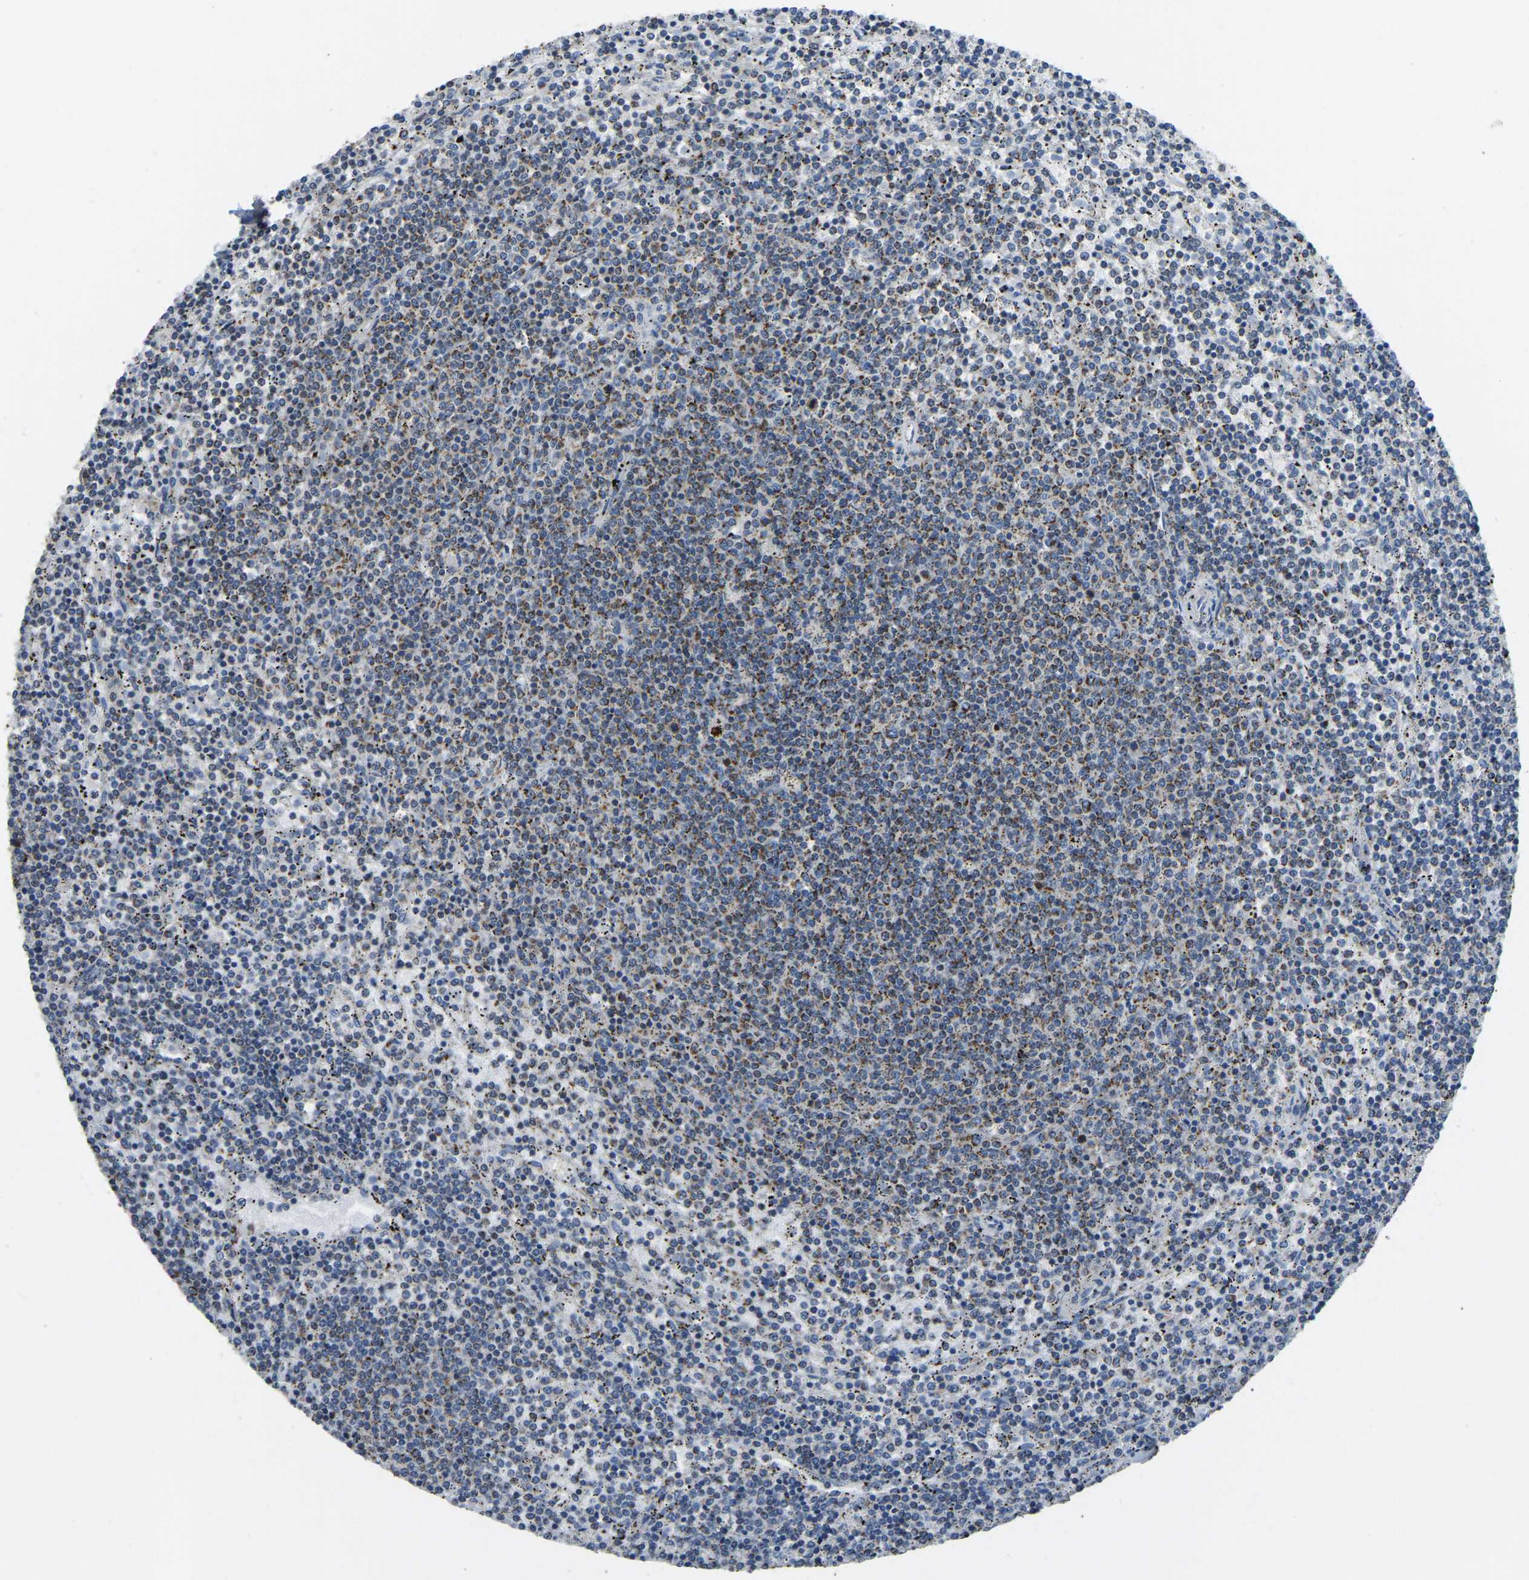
{"staining": {"intensity": "weak", "quantity": "25%-75%", "location": "cytoplasmic/membranous"}, "tissue": "lymphoma", "cell_type": "Tumor cells", "image_type": "cancer", "snomed": [{"axis": "morphology", "description": "Malignant lymphoma, non-Hodgkin's type, Low grade"}, {"axis": "topography", "description": "Spleen"}], "caption": "Immunohistochemistry (DAB (3,3'-diaminobenzidine)) staining of malignant lymphoma, non-Hodgkin's type (low-grade) exhibits weak cytoplasmic/membranous protein staining in approximately 25%-75% of tumor cells.", "gene": "ZNF200", "patient": {"sex": "female", "age": 50}}